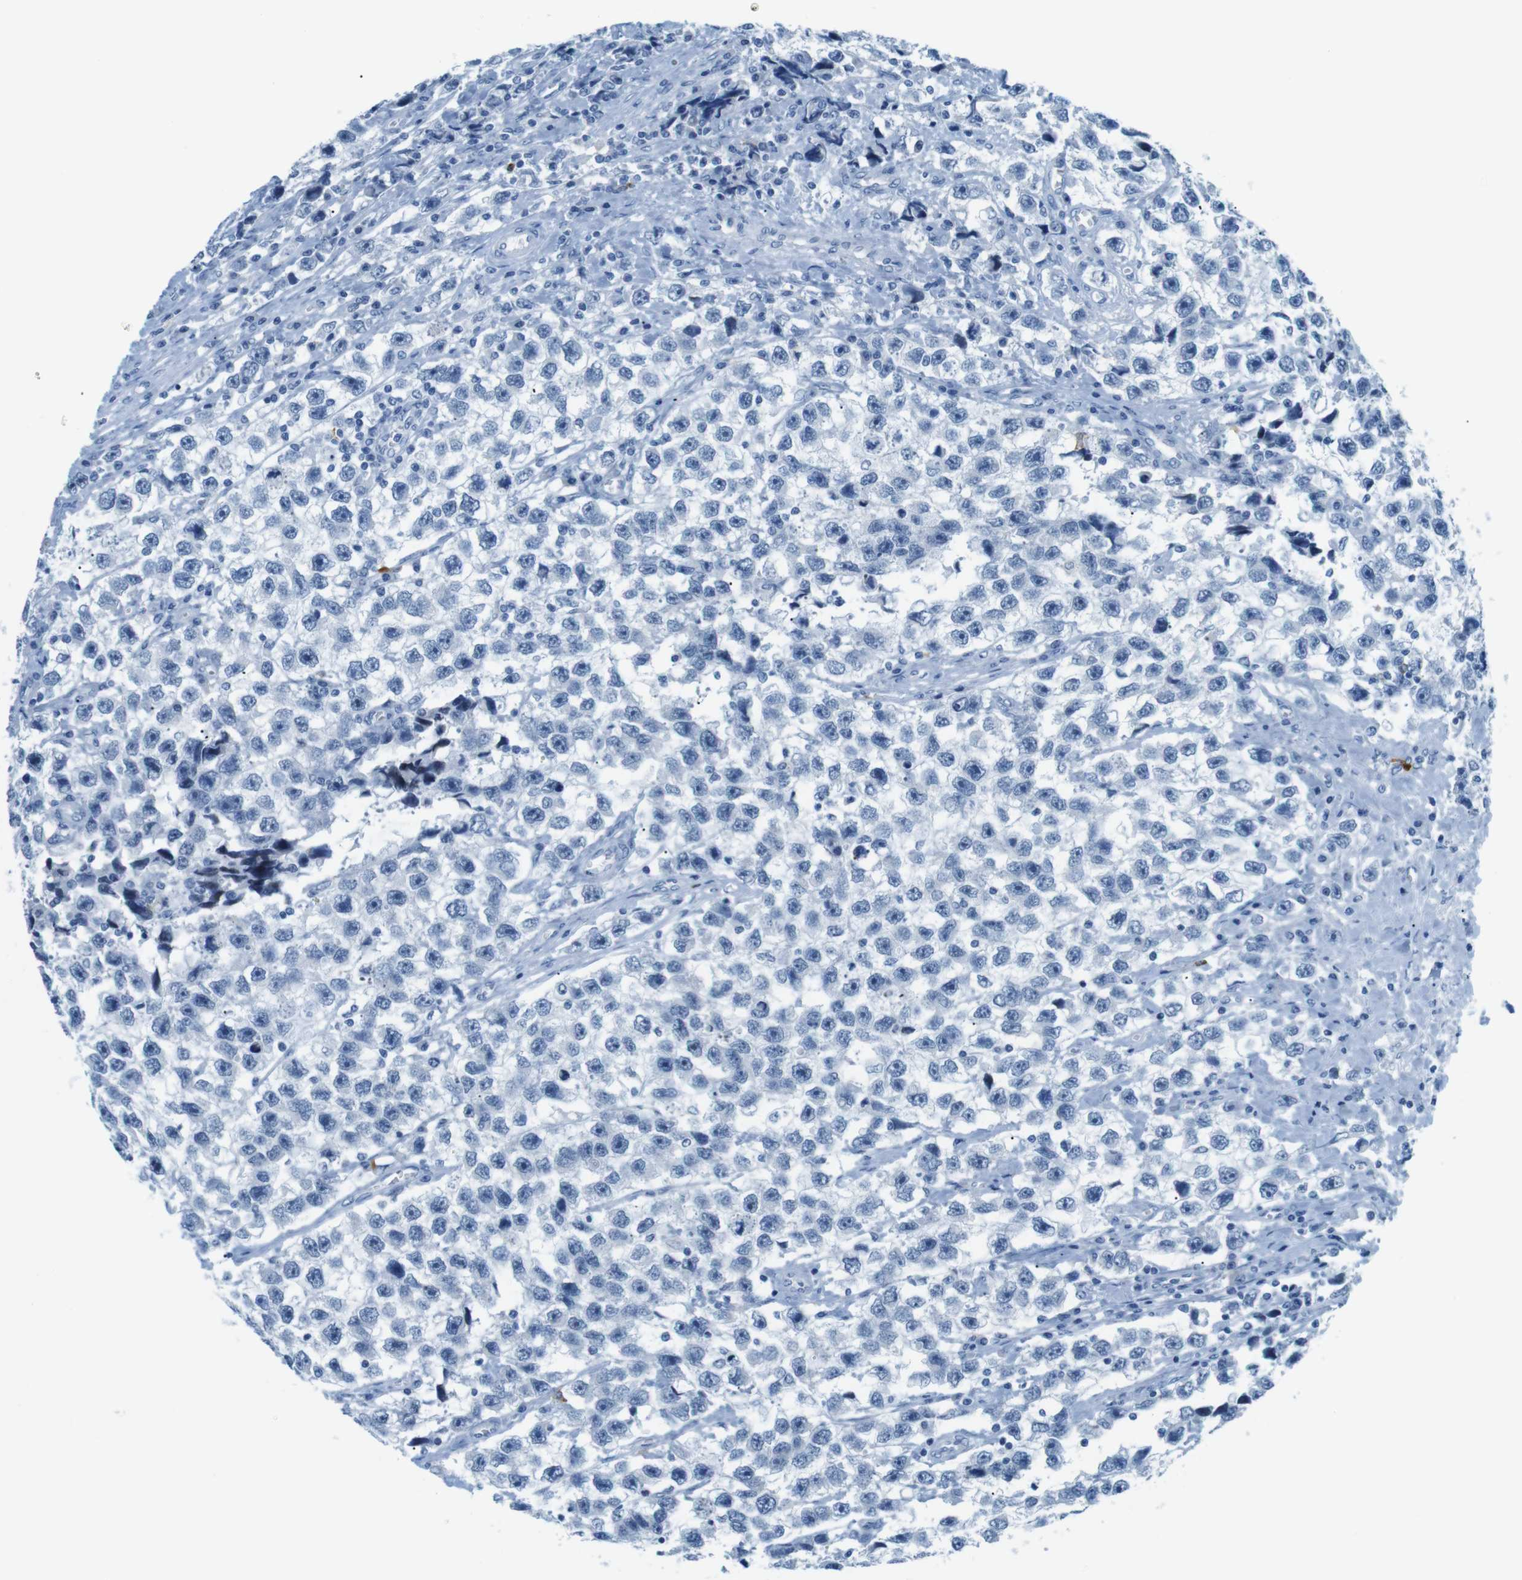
{"staining": {"intensity": "negative", "quantity": "none", "location": "none"}, "tissue": "testis cancer", "cell_type": "Tumor cells", "image_type": "cancer", "snomed": [{"axis": "morphology", "description": "Seminoma, NOS"}, {"axis": "topography", "description": "Testis"}], "caption": "This is a photomicrograph of IHC staining of seminoma (testis), which shows no positivity in tumor cells.", "gene": "MCEMP1", "patient": {"sex": "male", "age": 33}}